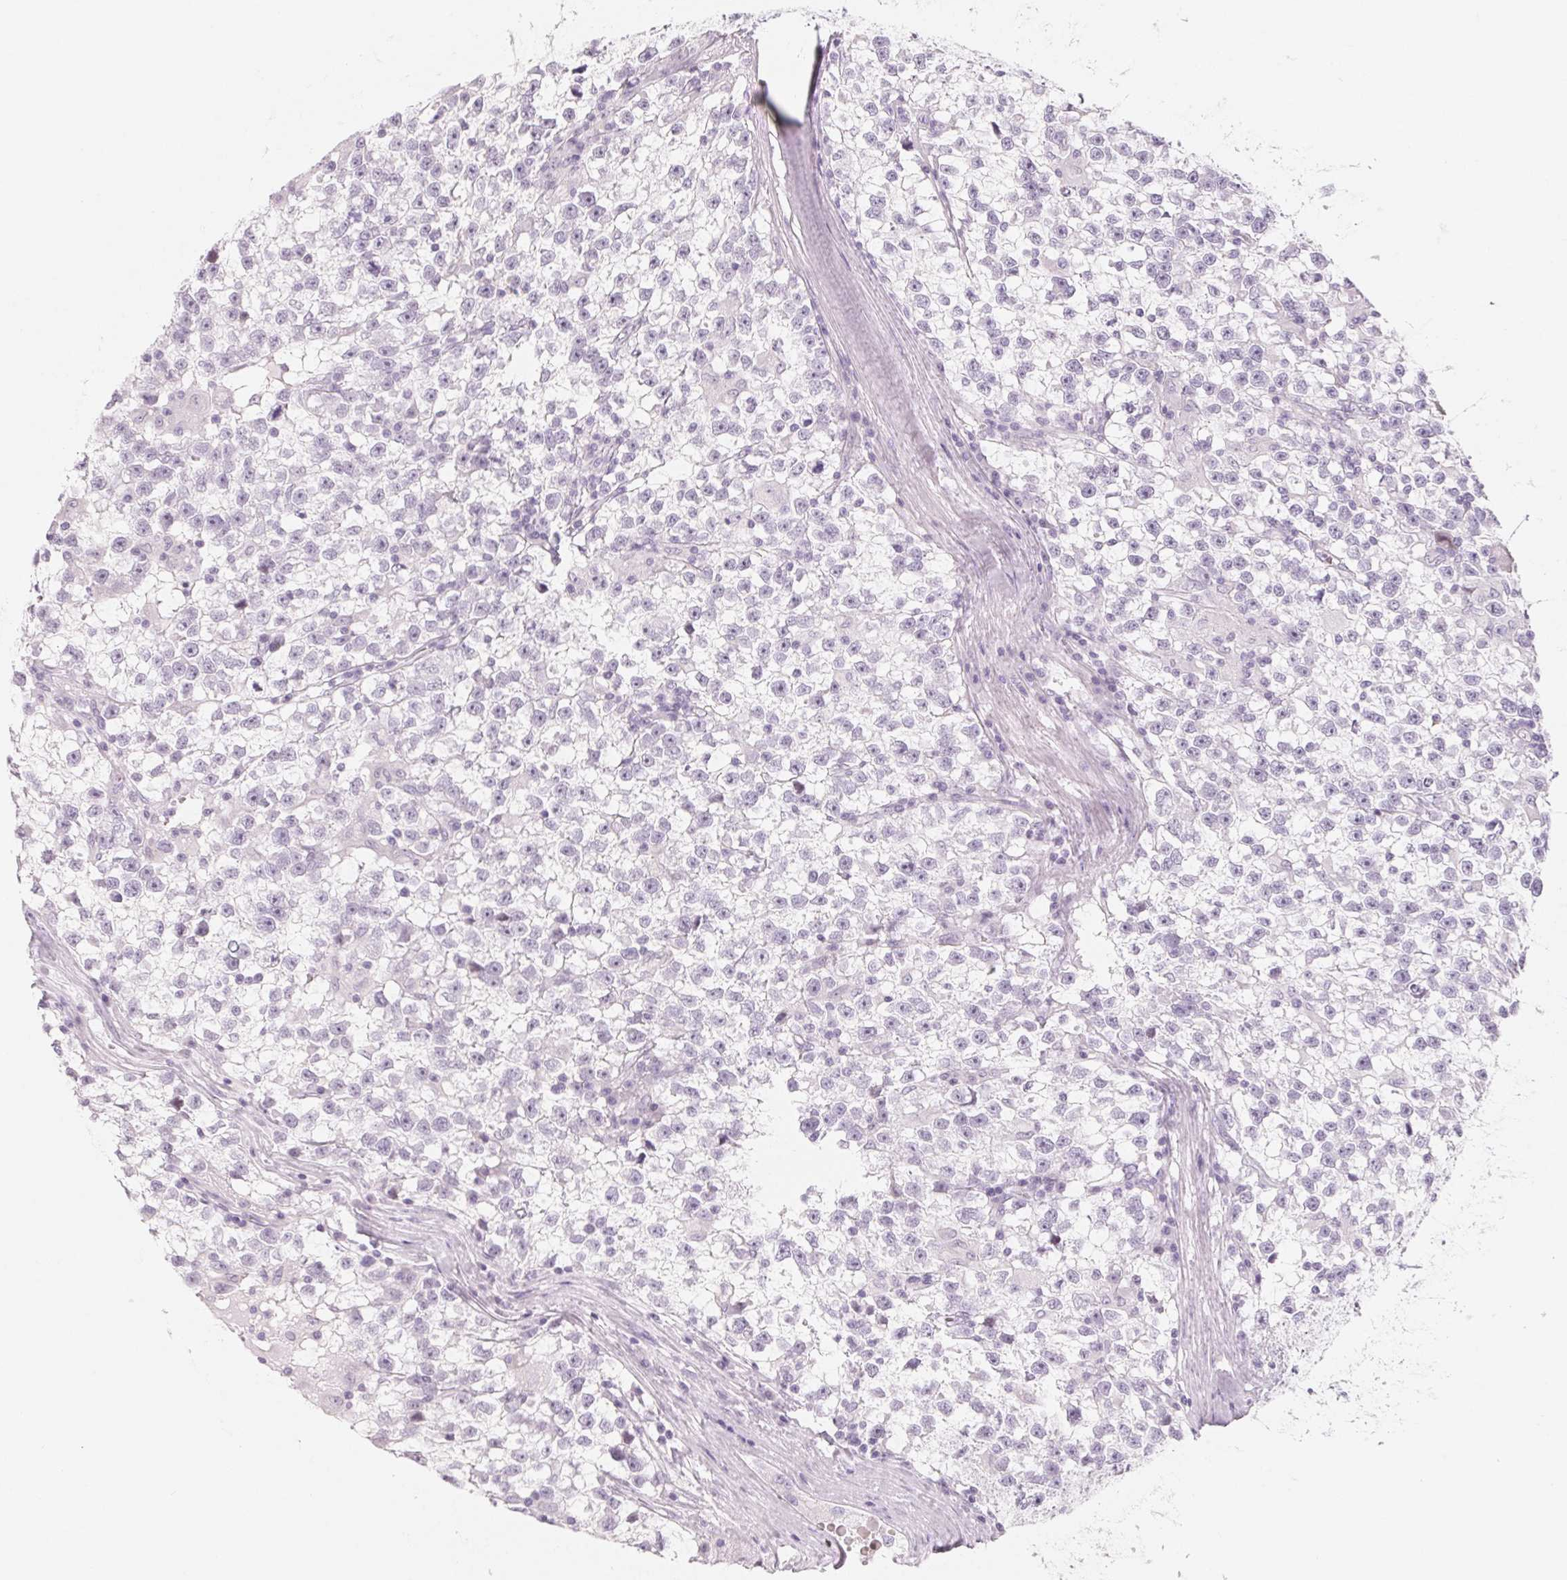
{"staining": {"intensity": "negative", "quantity": "none", "location": "none"}, "tissue": "testis cancer", "cell_type": "Tumor cells", "image_type": "cancer", "snomed": [{"axis": "morphology", "description": "Seminoma, NOS"}, {"axis": "topography", "description": "Testis"}], "caption": "High magnification brightfield microscopy of testis seminoma stained with DAB (3,3'-diaminobenzidine) (brown) and counterstained with hematoxylin (blue): tumor cells show no significant staining.", "gene": "SH3GL2", "patient": {"sex": "male", "age": 31}}